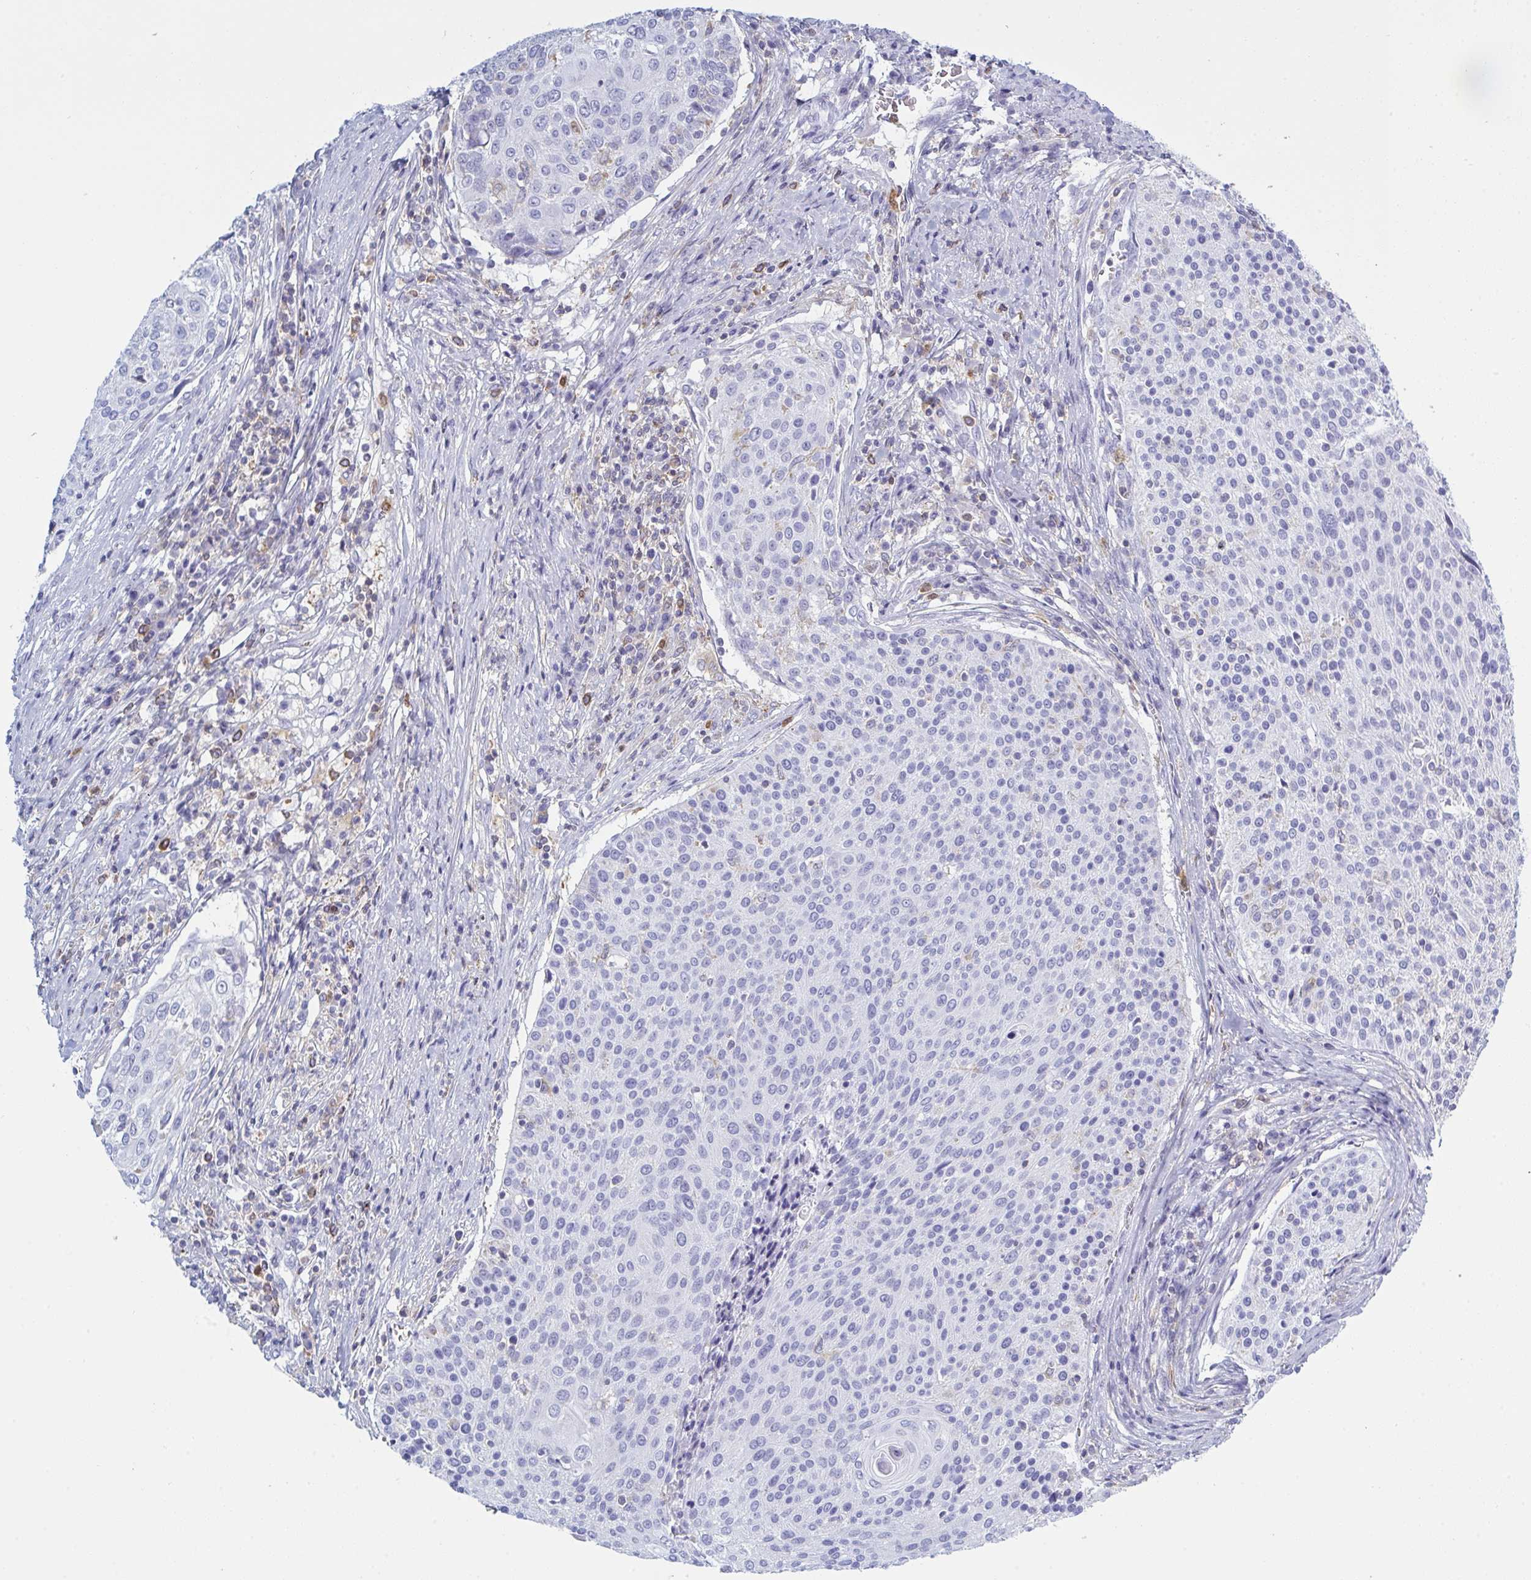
{"staining": {"intensity": "negative", "quantity": "none", "location": "none"}, "tissue": "cervical cancer", "cell_type": "Tumor cells", "image_type": "cancer", "snomed": [{"axis": "morphology", "description": "Squamous cell carcinoma, NOS"}, {"axis": "topography", "description": "Cervix"}], "caption": "IHC histopathology image of human cervical squamous cell carcinoma stained for a protein (brown), which shows no positivity in tumor cells.", "gene": "MYO1F", "patient": {"sex": "female", "age": 31}}